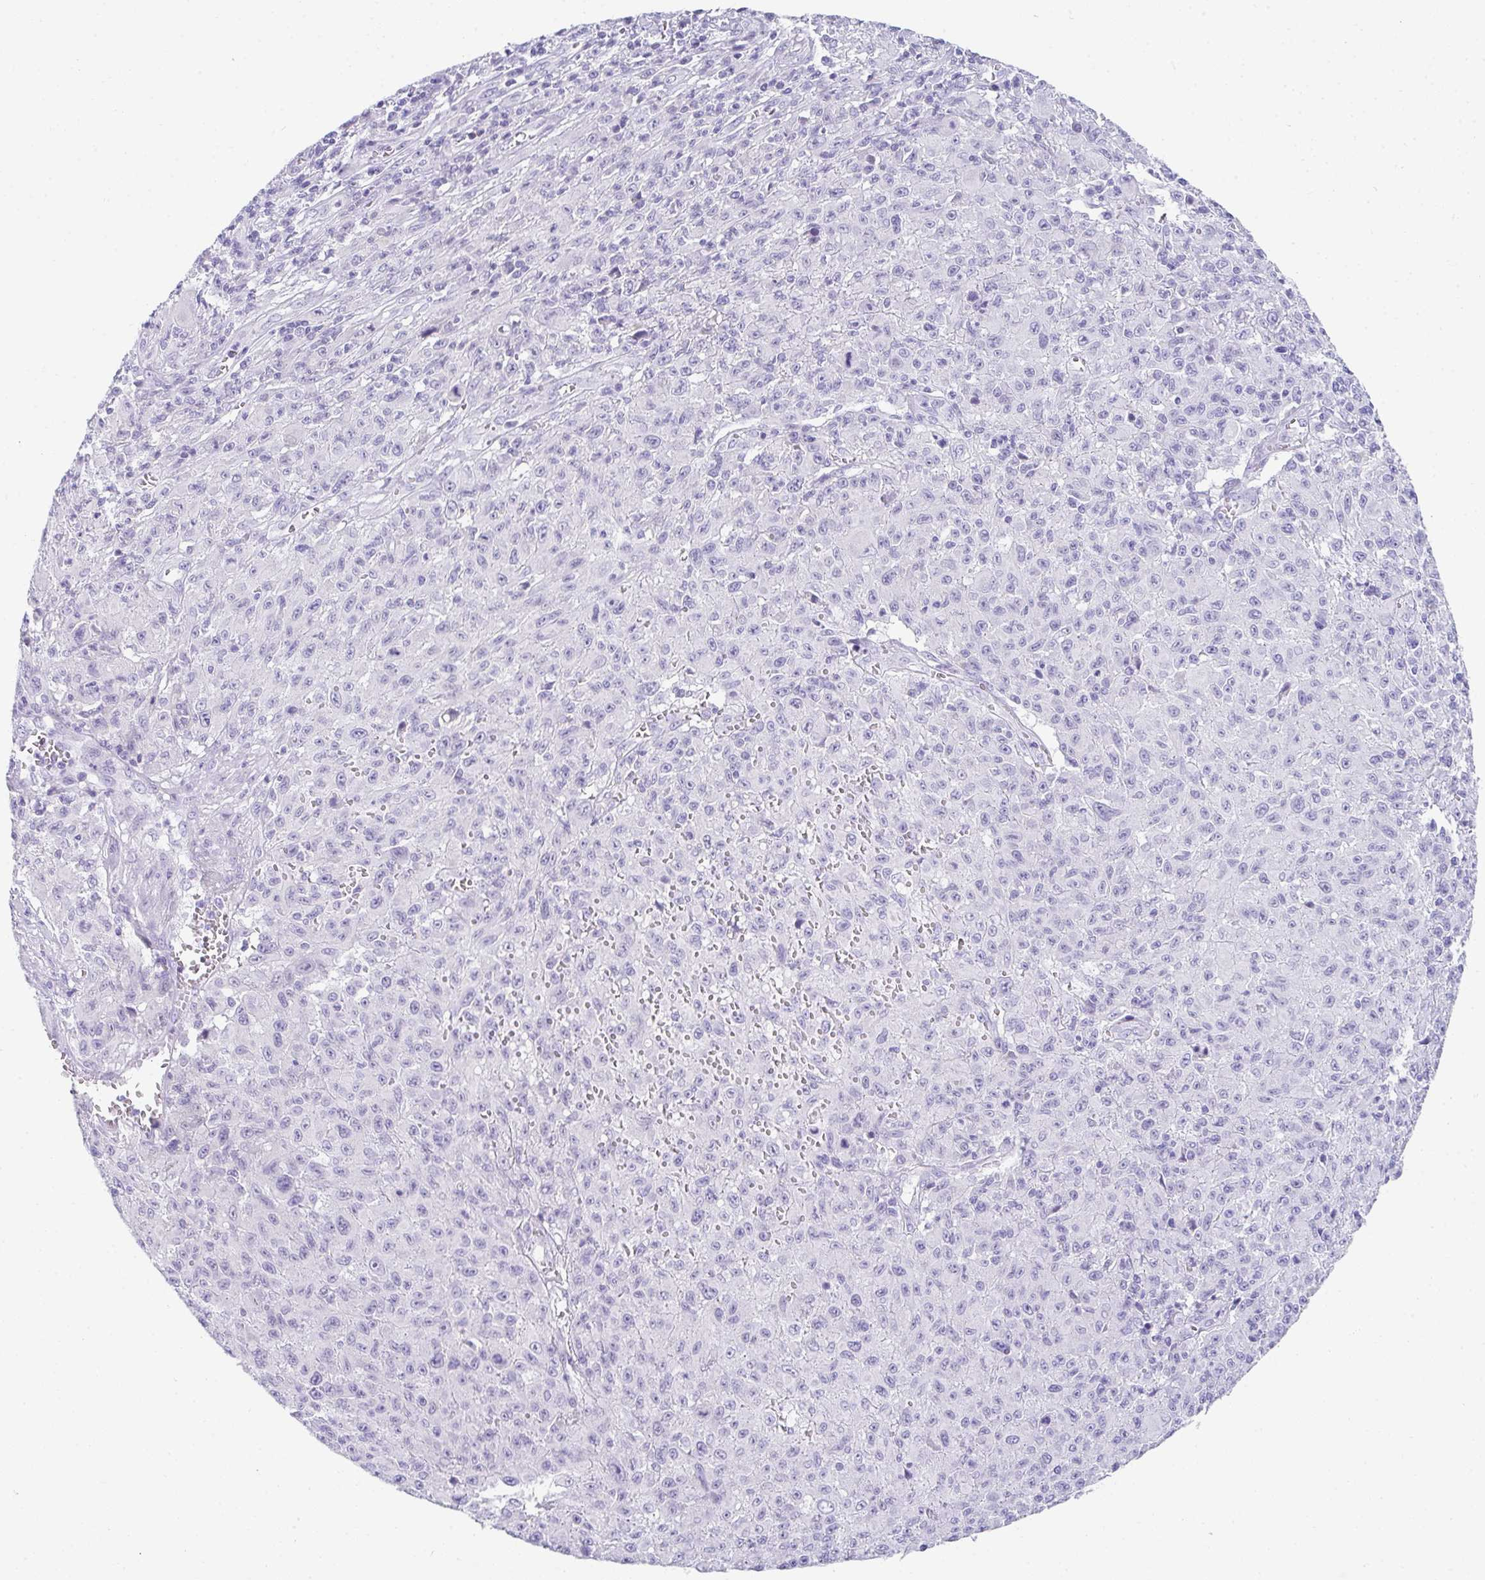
{"staining": {"intensity": "negative", "quantity": "none", "location": "none"}, "tissue": "melanoma", "cell_type": "Tumor cells", "image_type": "cancer", "snomed": [{"axis": "morphology", "description": "Malignant melanoma, NOS"}, {"axis": "topography", "description": "Skin"}], "caption": "Malignant melanoma was stained to show a protein in brown. There is no significant positivity in tumor cells. (DAB (3,3'-diaminobenzidine) immunohistochemistry (IHC), high magnification).", "gene": "RLF", "patient": {"sex": "male", "age": 46}}